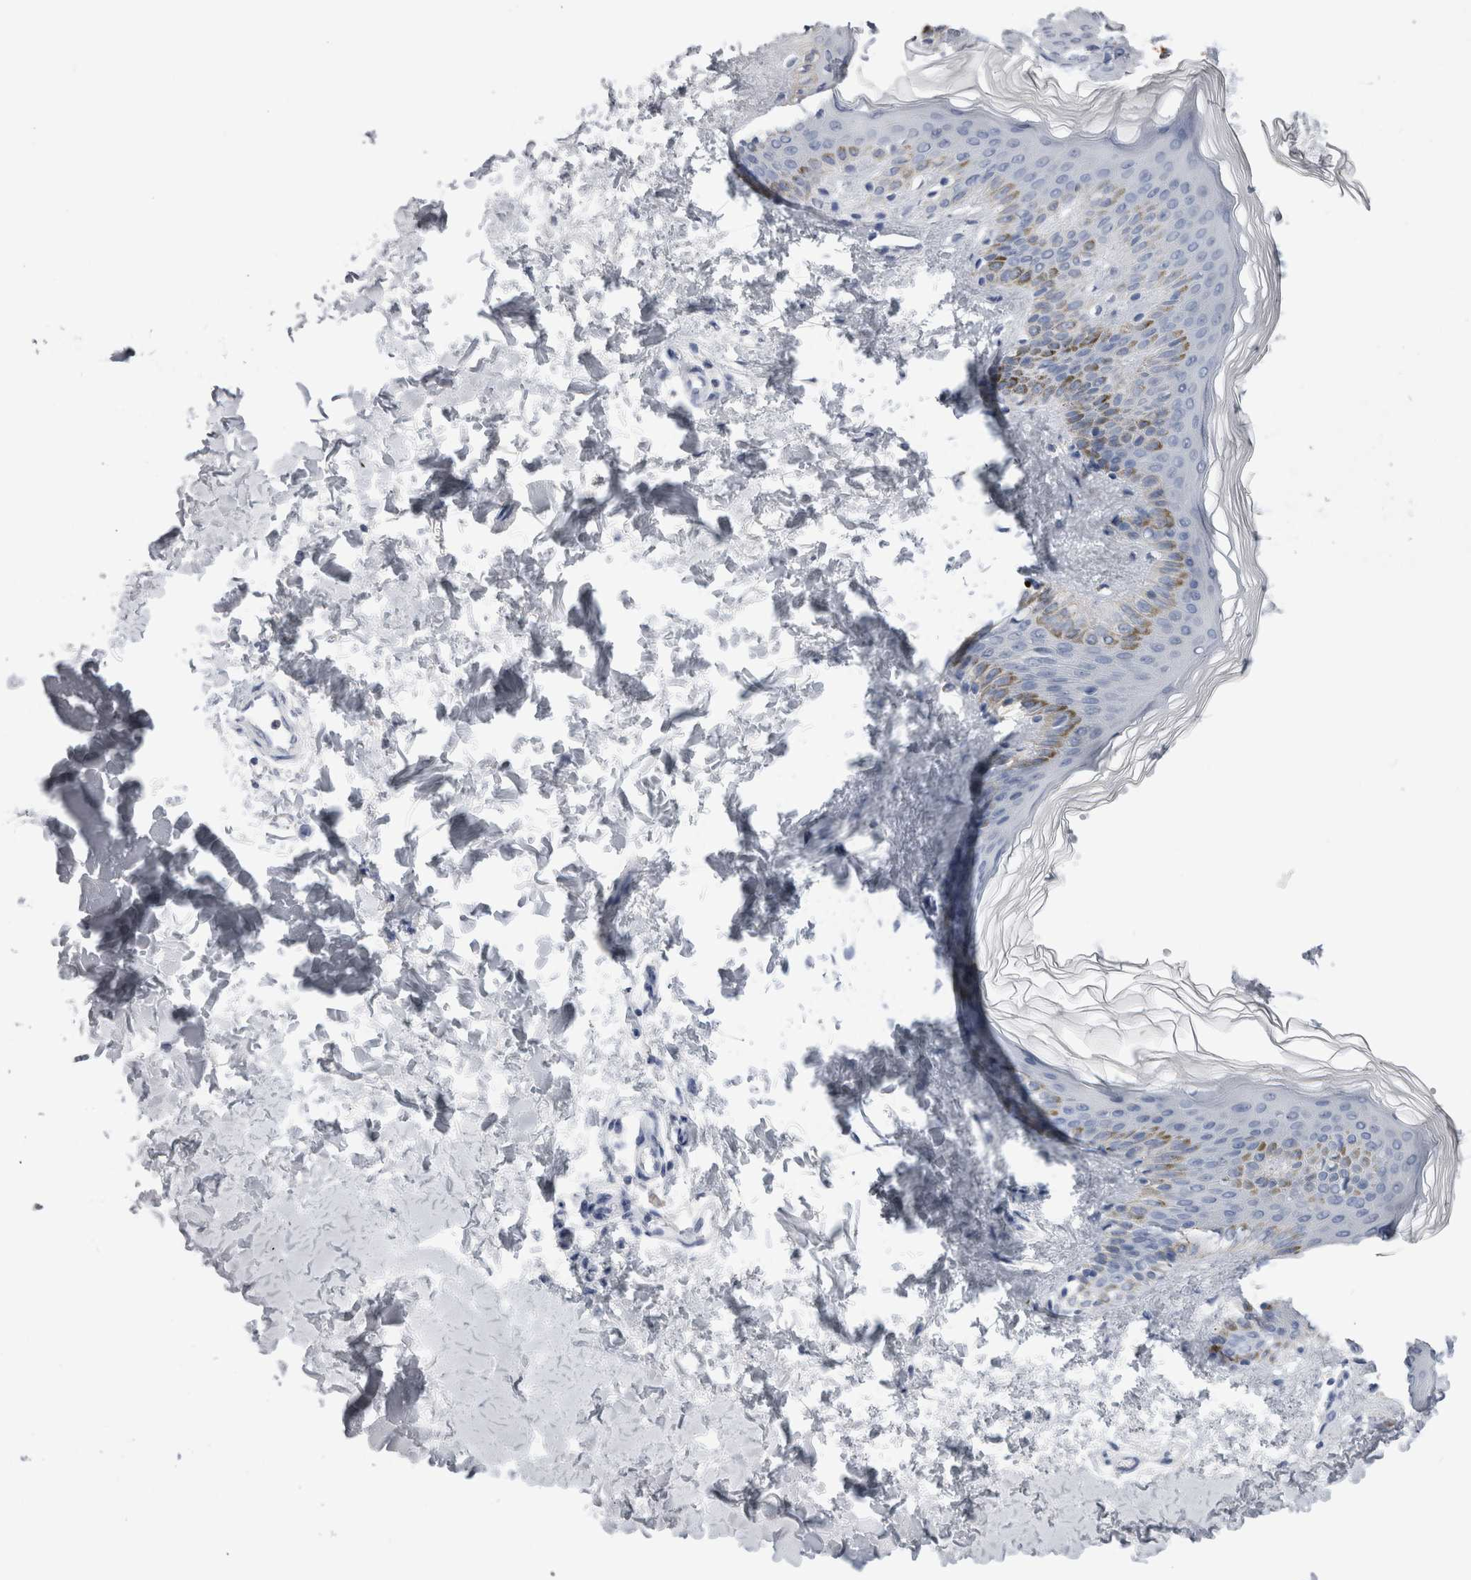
{"staining": {"intensity": "negative", "quantity": "none", "location": "none"}, "tissue": "skin", "cell_type": "Fibroblasts", "image_type": "normal", "snomed": [{"axis": "morphology", "description": "Normal tissue, NOS"}, {"axis": "morphology", "description": "Neoplasm, benign, NOS"}, {"axis": "topography", "description": "Skin"}, {"axis": "topography", "description": "Soft tissue"}], "caption": "IHC micrograph of normal skin stained for a protein (brown), which reveals no expression in fibroblasts.", "gene": "S100A12", "patient": {"sex": "male", "age": 26}}